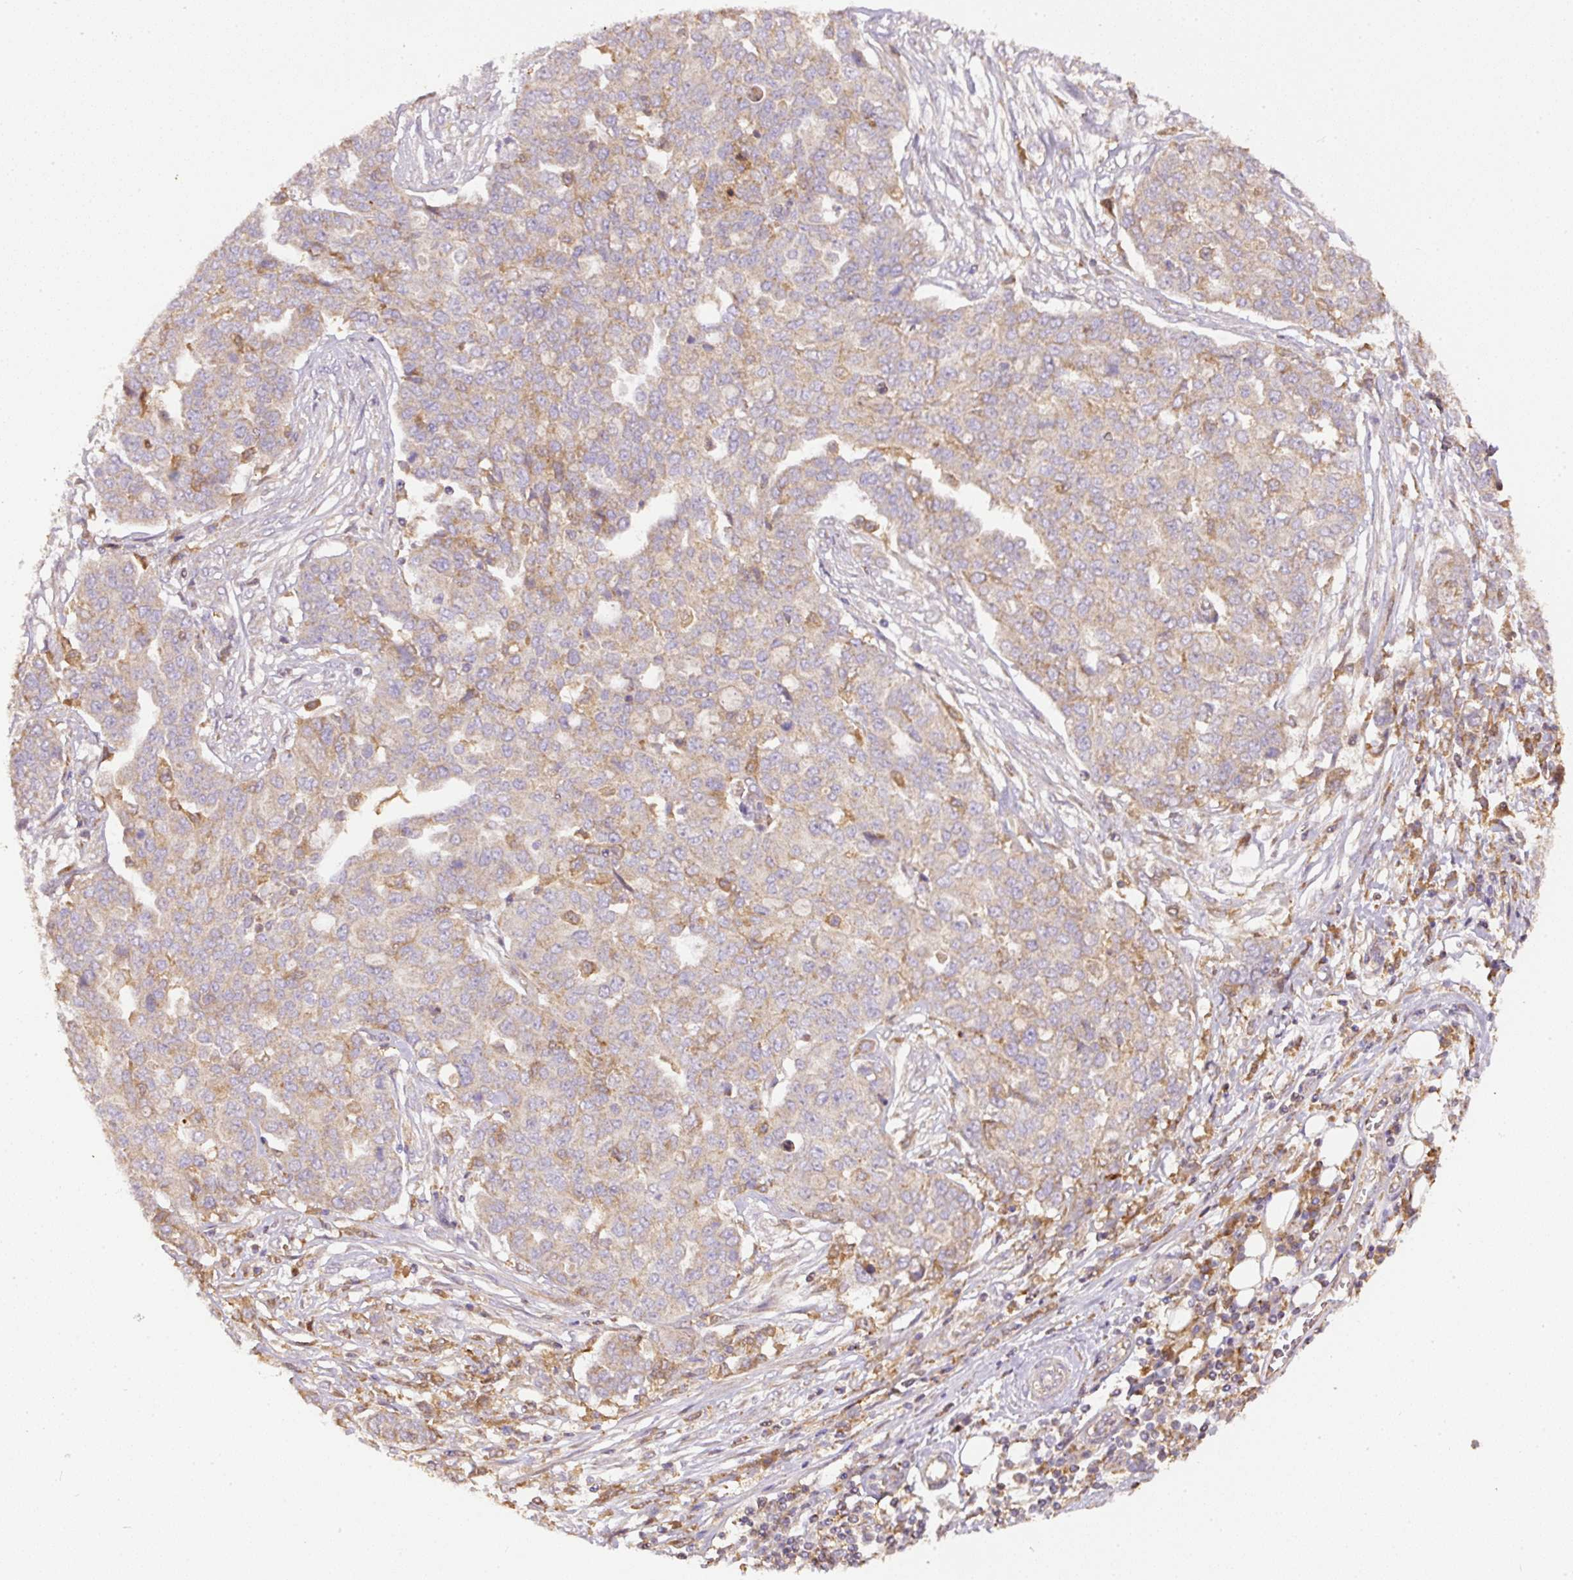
{"staining": {"intensity": "weak", "quantity": ">75%", "location": "cytoplasmic/membranous"}, "tissue": "ovarian cancer", "cell_type": "Tumor cells", "image_type": "cancer", "snomed": [{"axis": "morphology", "description": "Cystadenocarcinoma, serous, NOS"}, {"axis": "topography", "description": "Soft tissue"}, {"axis": "topography", "description": "Ovary"}], "caption": "Immunohistochemical staining of serous cystadenocarcinoma (ovarian) reveals low levels of weak cytoplasmic/membranous positivity in about >75% of tumor cells.", "gene": "DAPK1", "patient": {"sex": "female", "age": 57}}